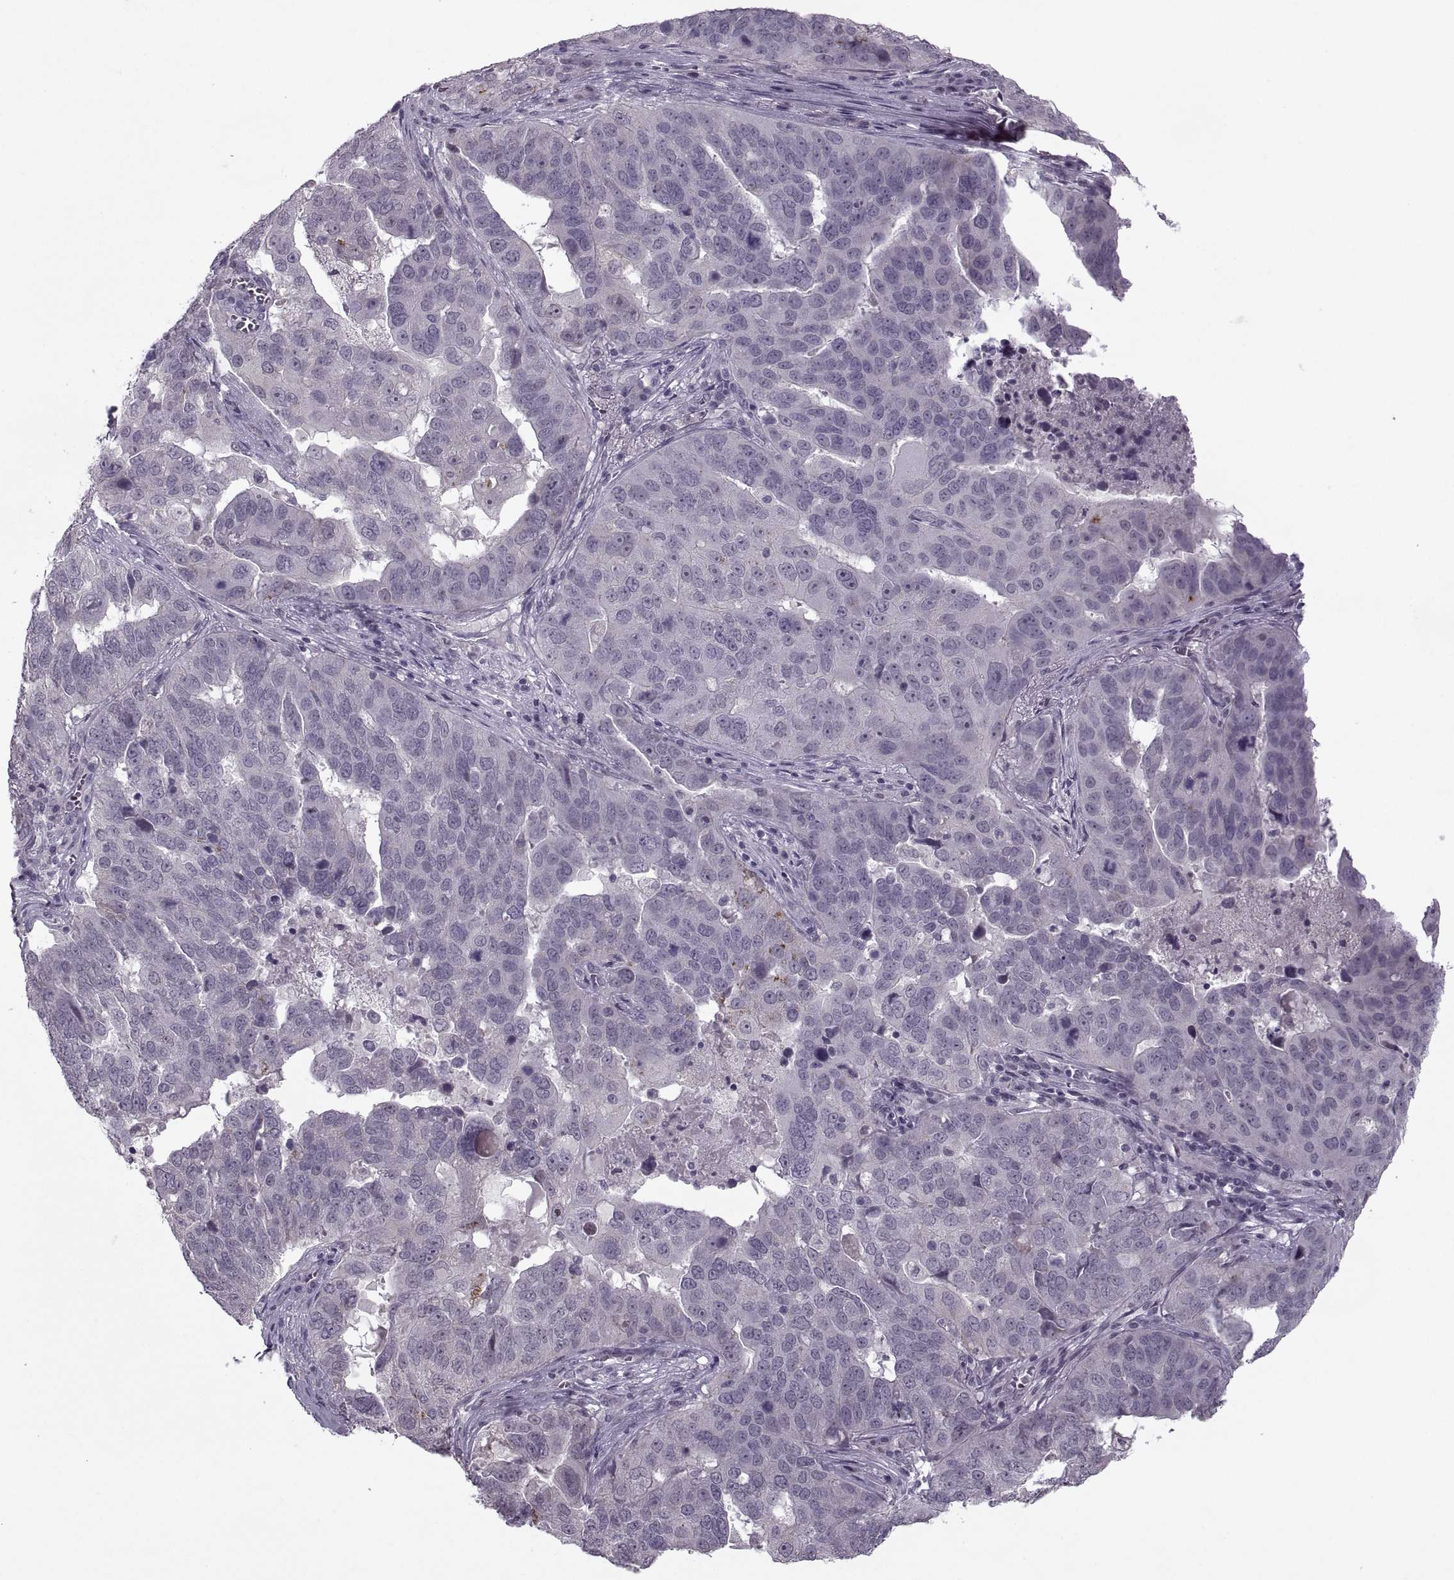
{"staining": {"intensity": "weak", "quantity": "<25%", "location": "cytoplasmic/membranous"}, "tissue": "ovarian cancer", "cell_type": "Tumor cells", "image_type": "cancer", "snomed": [{"axis": "morphology", "description": "Carcinoma, endometroid"}, {"axis": "topography", "description": "Soft tissue"}, {"axis": "topography", "description": "Ovary"}], "caption": "High power microscopy histopathology image of an immunohistochemistry (IHC) image of ovarian cancer, revealing no significant expression in tumor cells.", "gene": "MGAT4D", "patient": {"sex": "female", "age": 52}}